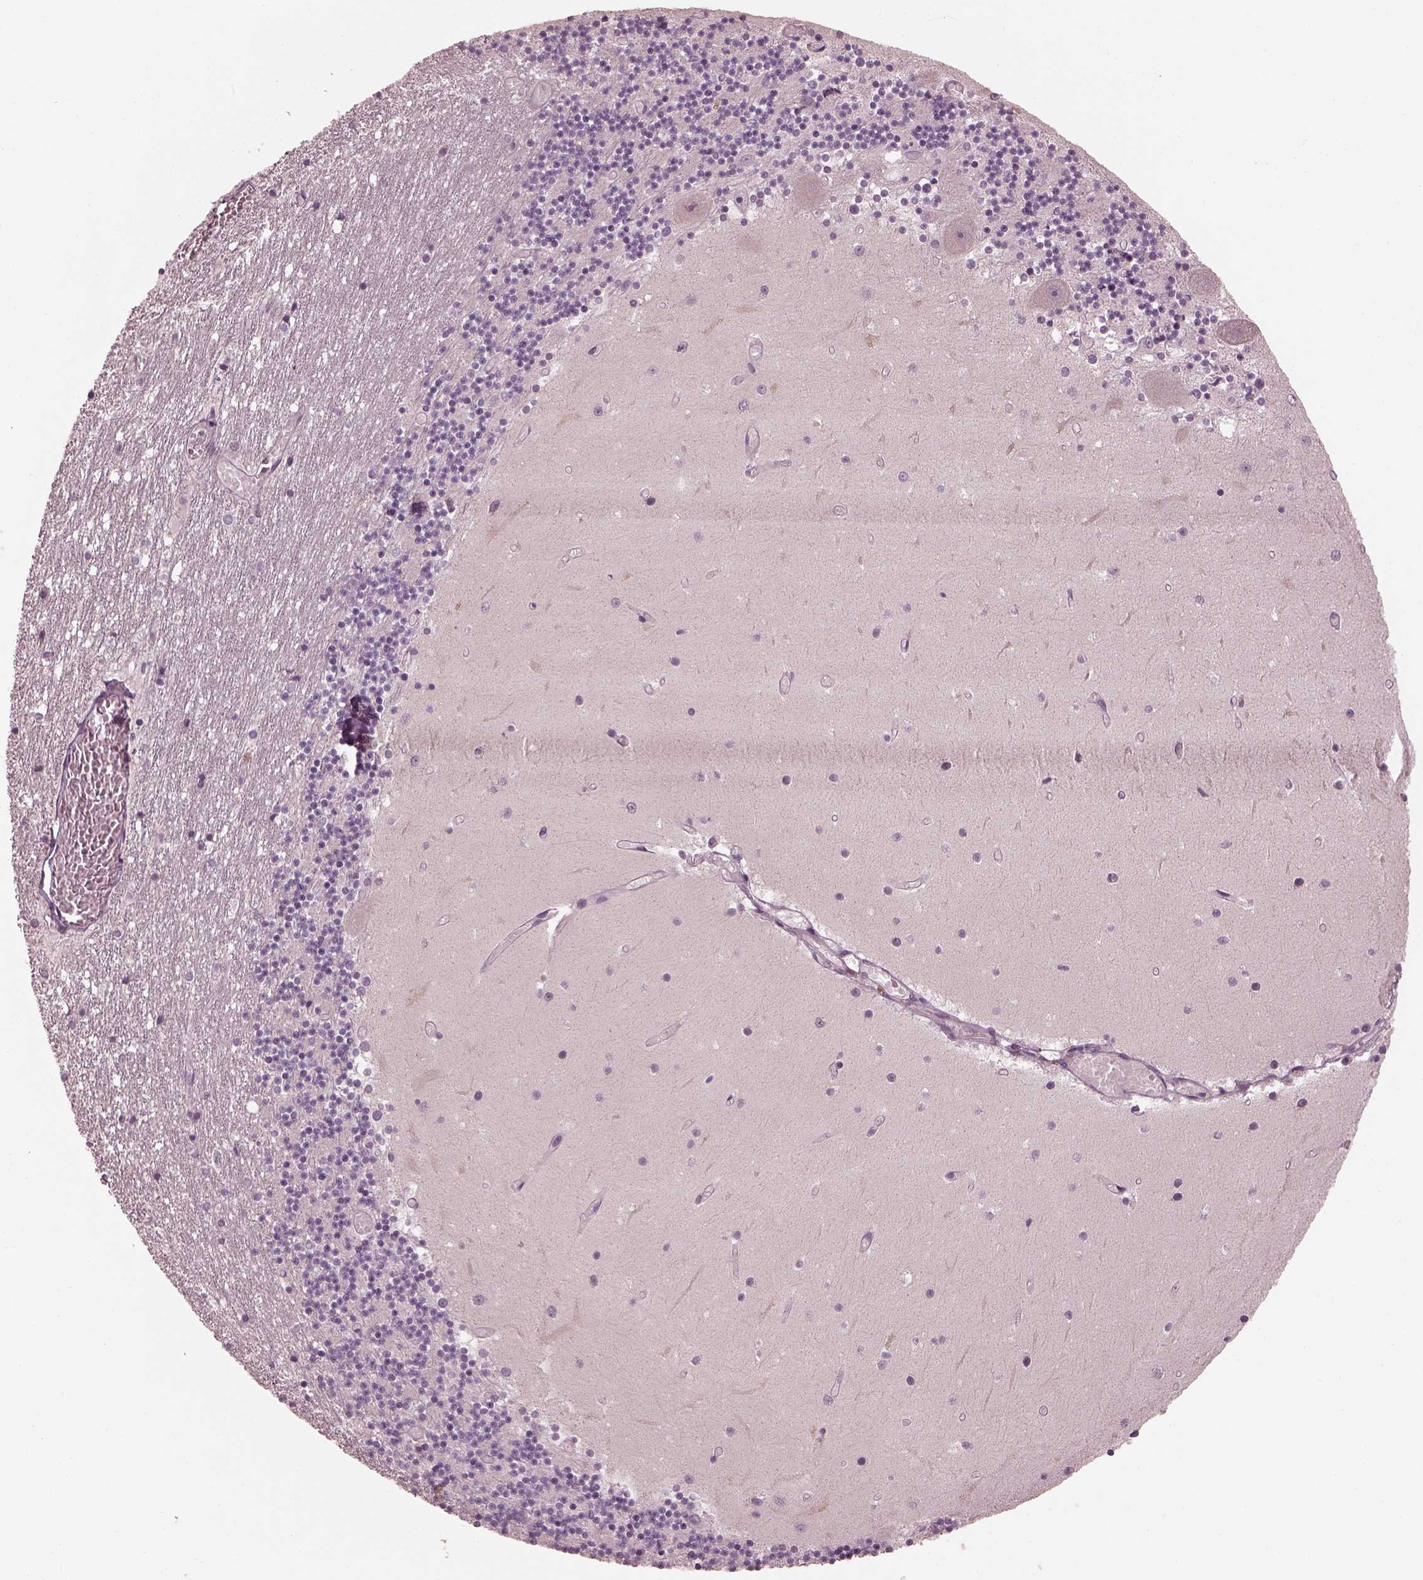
{"staining": {"intensity": "negative", "quantity": "none", "location": "none"}, "tissue": "cerebellum", "cell_type": "Cells in granular layer", "image_type": "normal", "snomed": [{"axis": "morphology", "description": "Normal tissue, NOS"}, {"axis": "topography", "description": "Cerebellum"}], "caption": "A micrograph of human cerebellum is negative for staining in cells in granular layer. (DAB immunohistochemistry, high magnification).", "gene": "OPTC", "patient": {"sex": "female", "age": 28}}